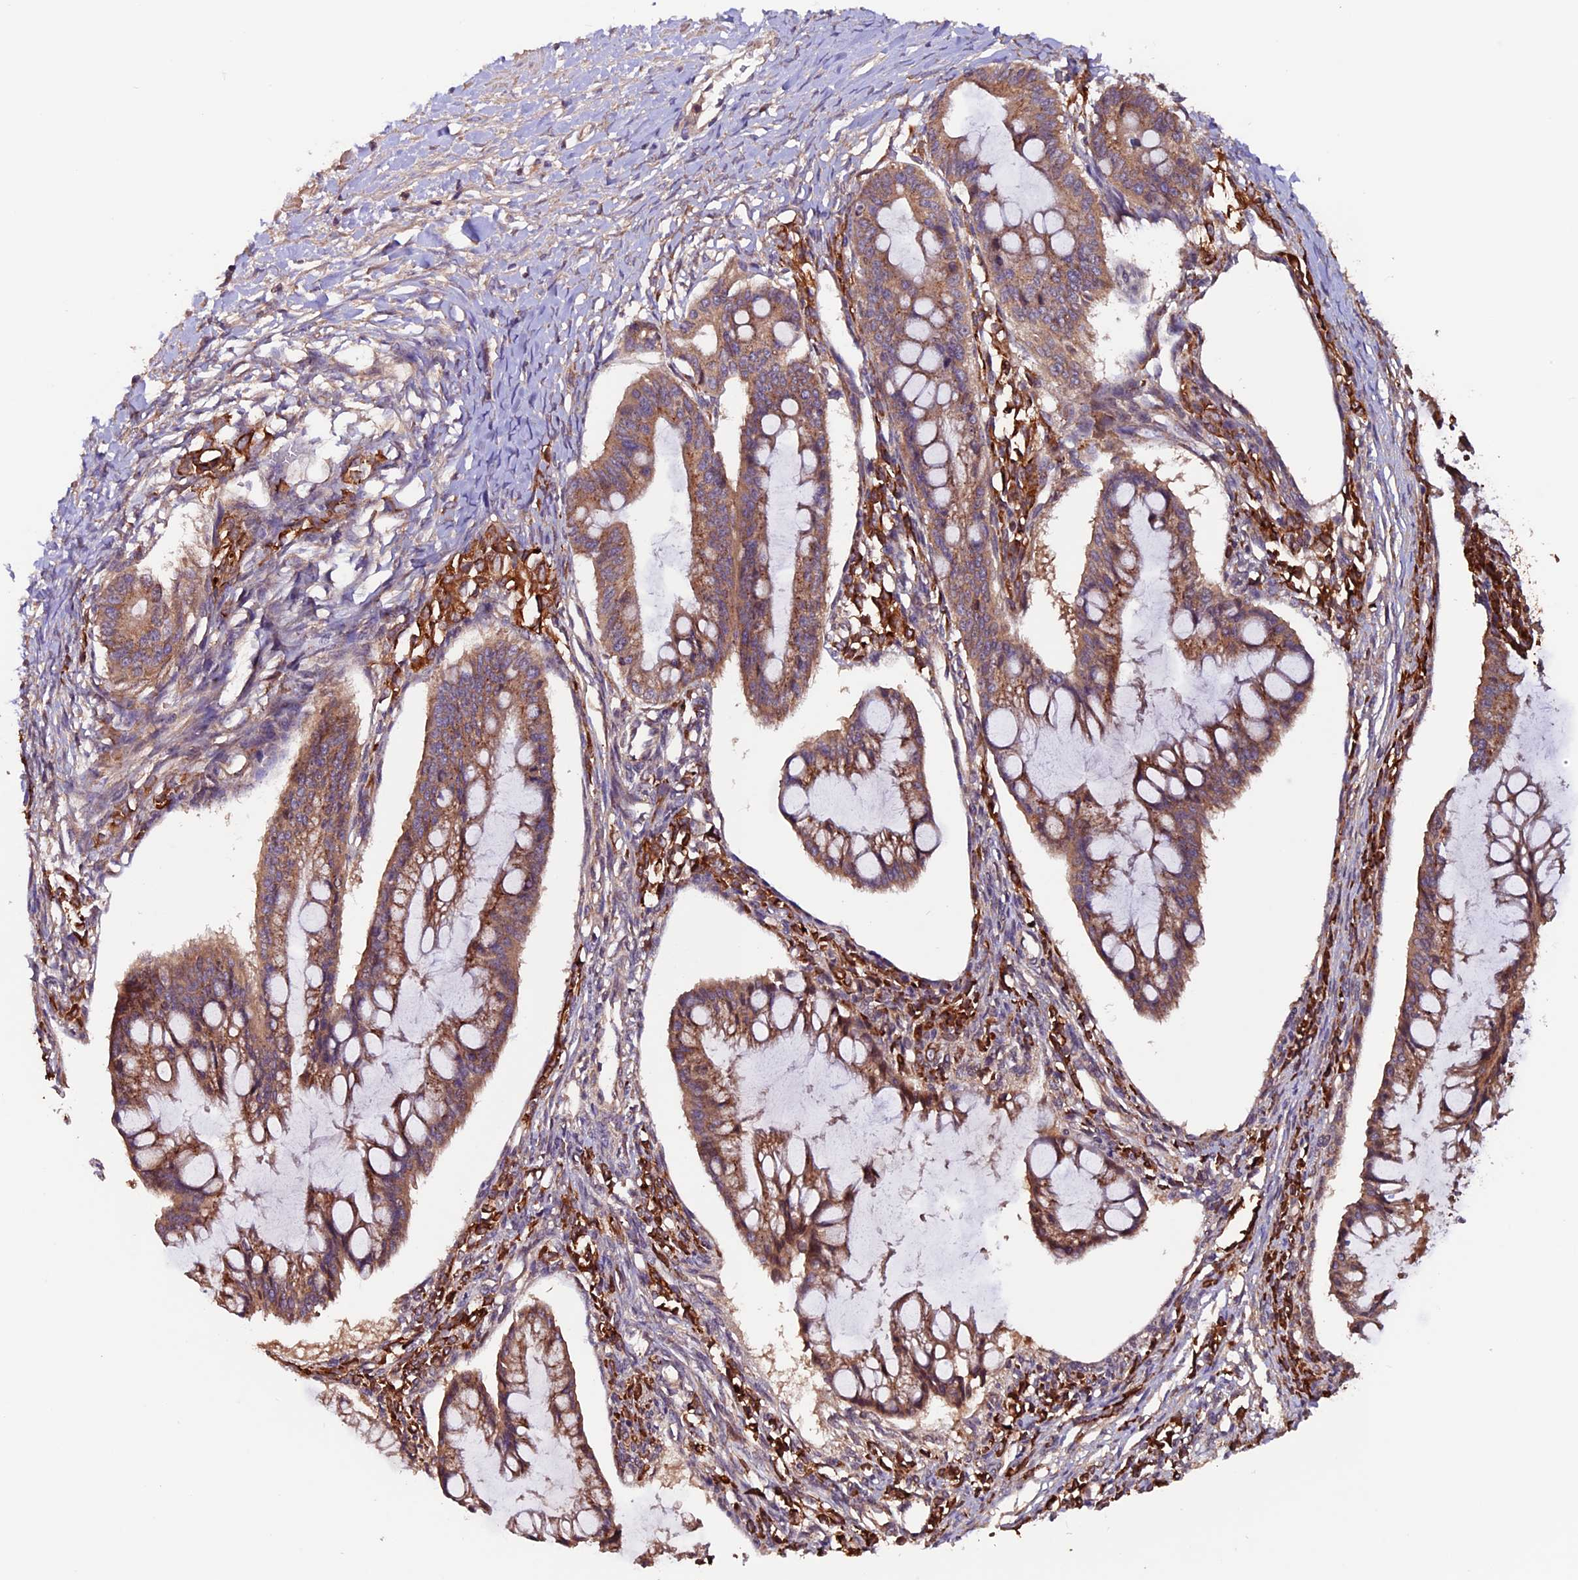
{"staining": {"intensity": "moderate", "quantity": ">75%", "location": "cytoplasmic/membranous"}, "tissue": "ovarian cancer", "cell_type": "Tumor cells", "image_type": "cancer", "snomed": [{"axis": "morphology", "description": "Cystadenocarcinoma, mucinous, NOS"}, {"axis": "topography", "description": "Ovary"}], "caption": "Immunohistochemical staining of ovarian cancer demonstrates moderate cytoplasmic/membranous protein positivity in about >75% of tumor cells.", "gene": "ZNF598", "patient": {"sex": "female", "age": 73}}